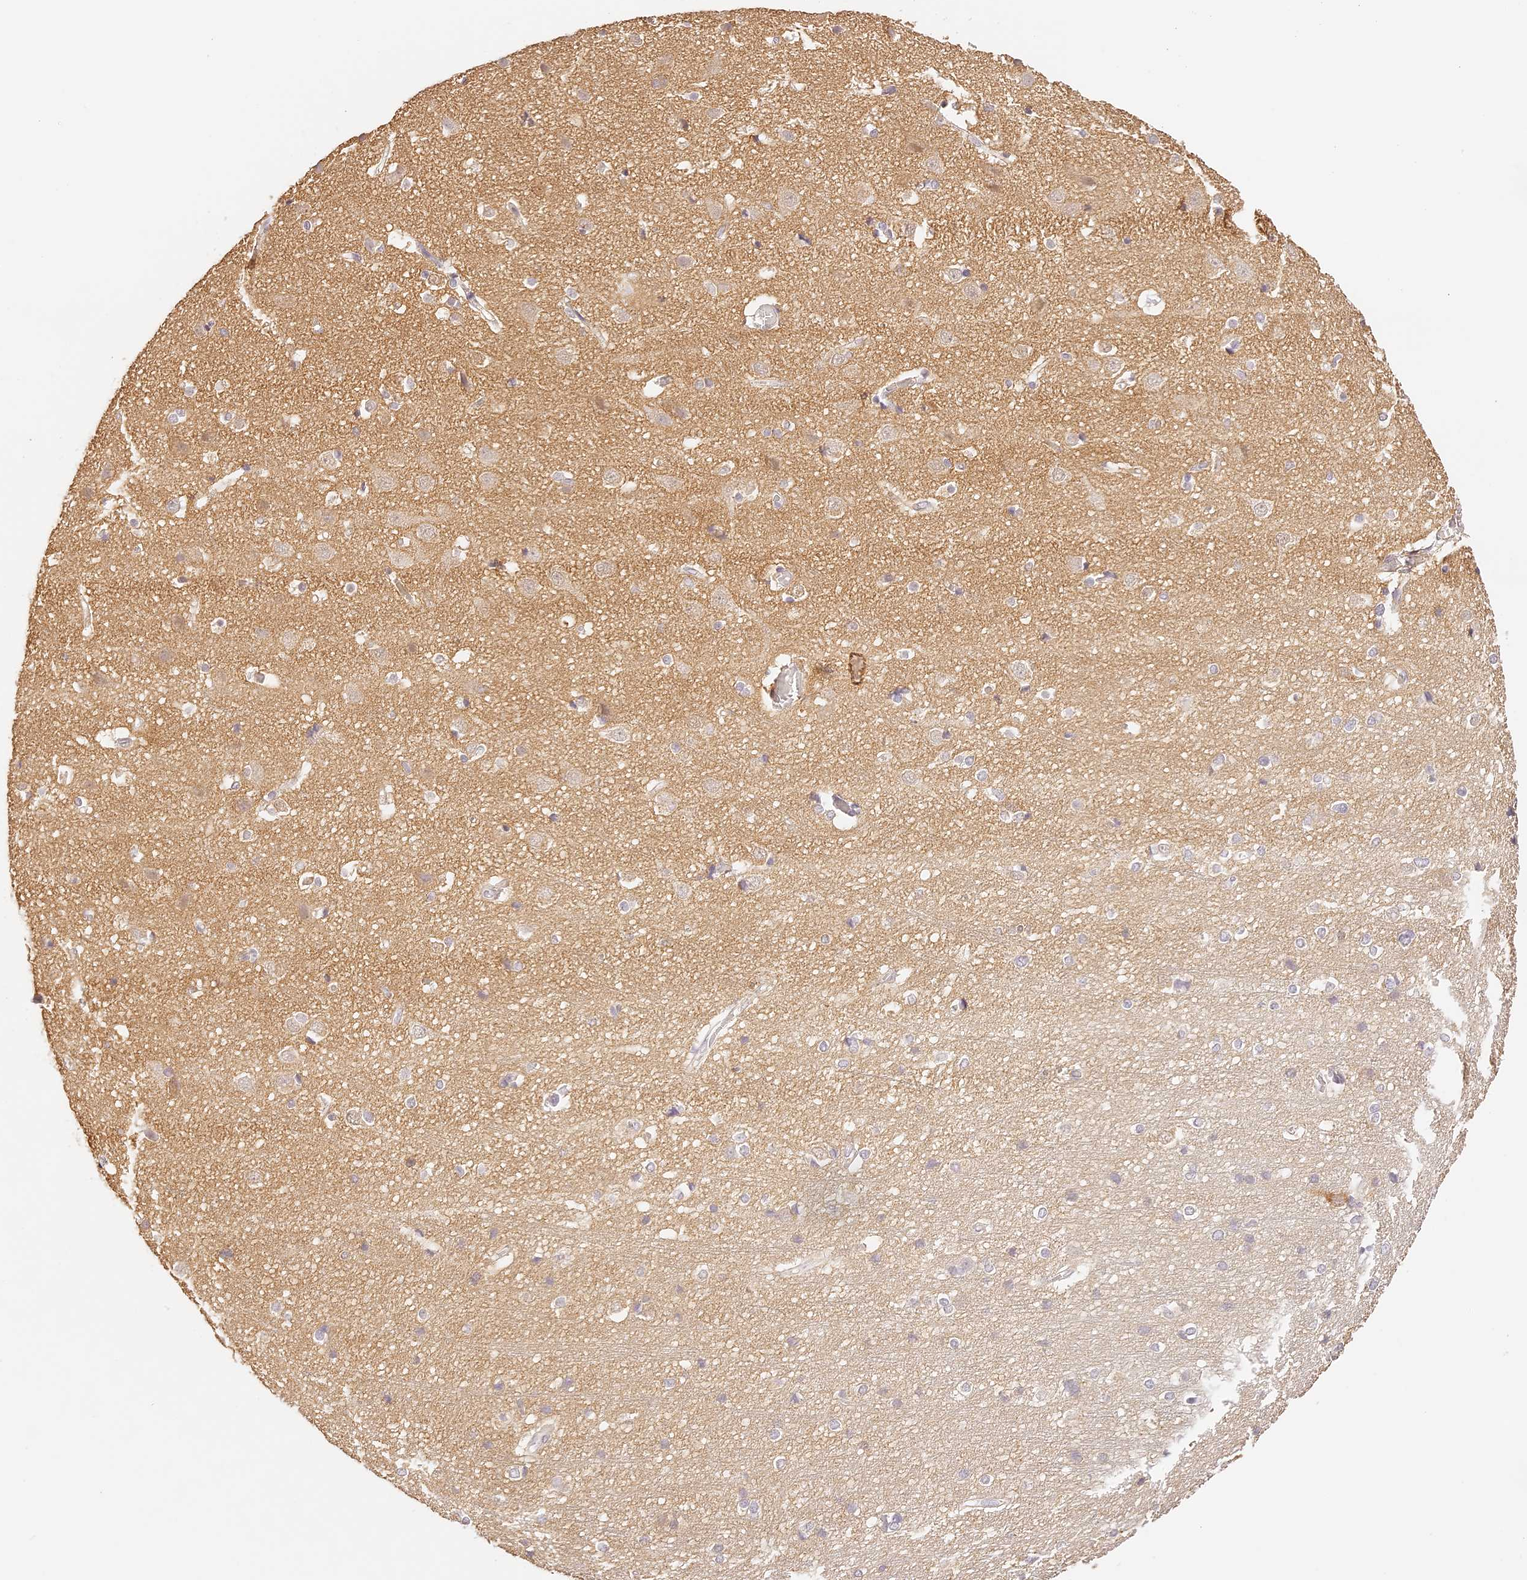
{"staining": {"intensity": "negative", "quantity": "none", "location": "none"}, "tissue": "cerebral cortex", "cell_type": "Endothelial cells", "image_type": "normal", "snomed": [{"axis": "morphology", "description": "Normal tissue, NOS"}, {"axis": "topography", "description": "Cerebral cortex"}], "caption": "Normal cerebral cortex was stained to show a protein in brown. There is no significant positivity in endothelial cells. (Immunohistochemistry (ihc), brightfield microscopy, high magnification).", "gene": "TRIM45", "patient": {"sex": "male", "age": 54}}